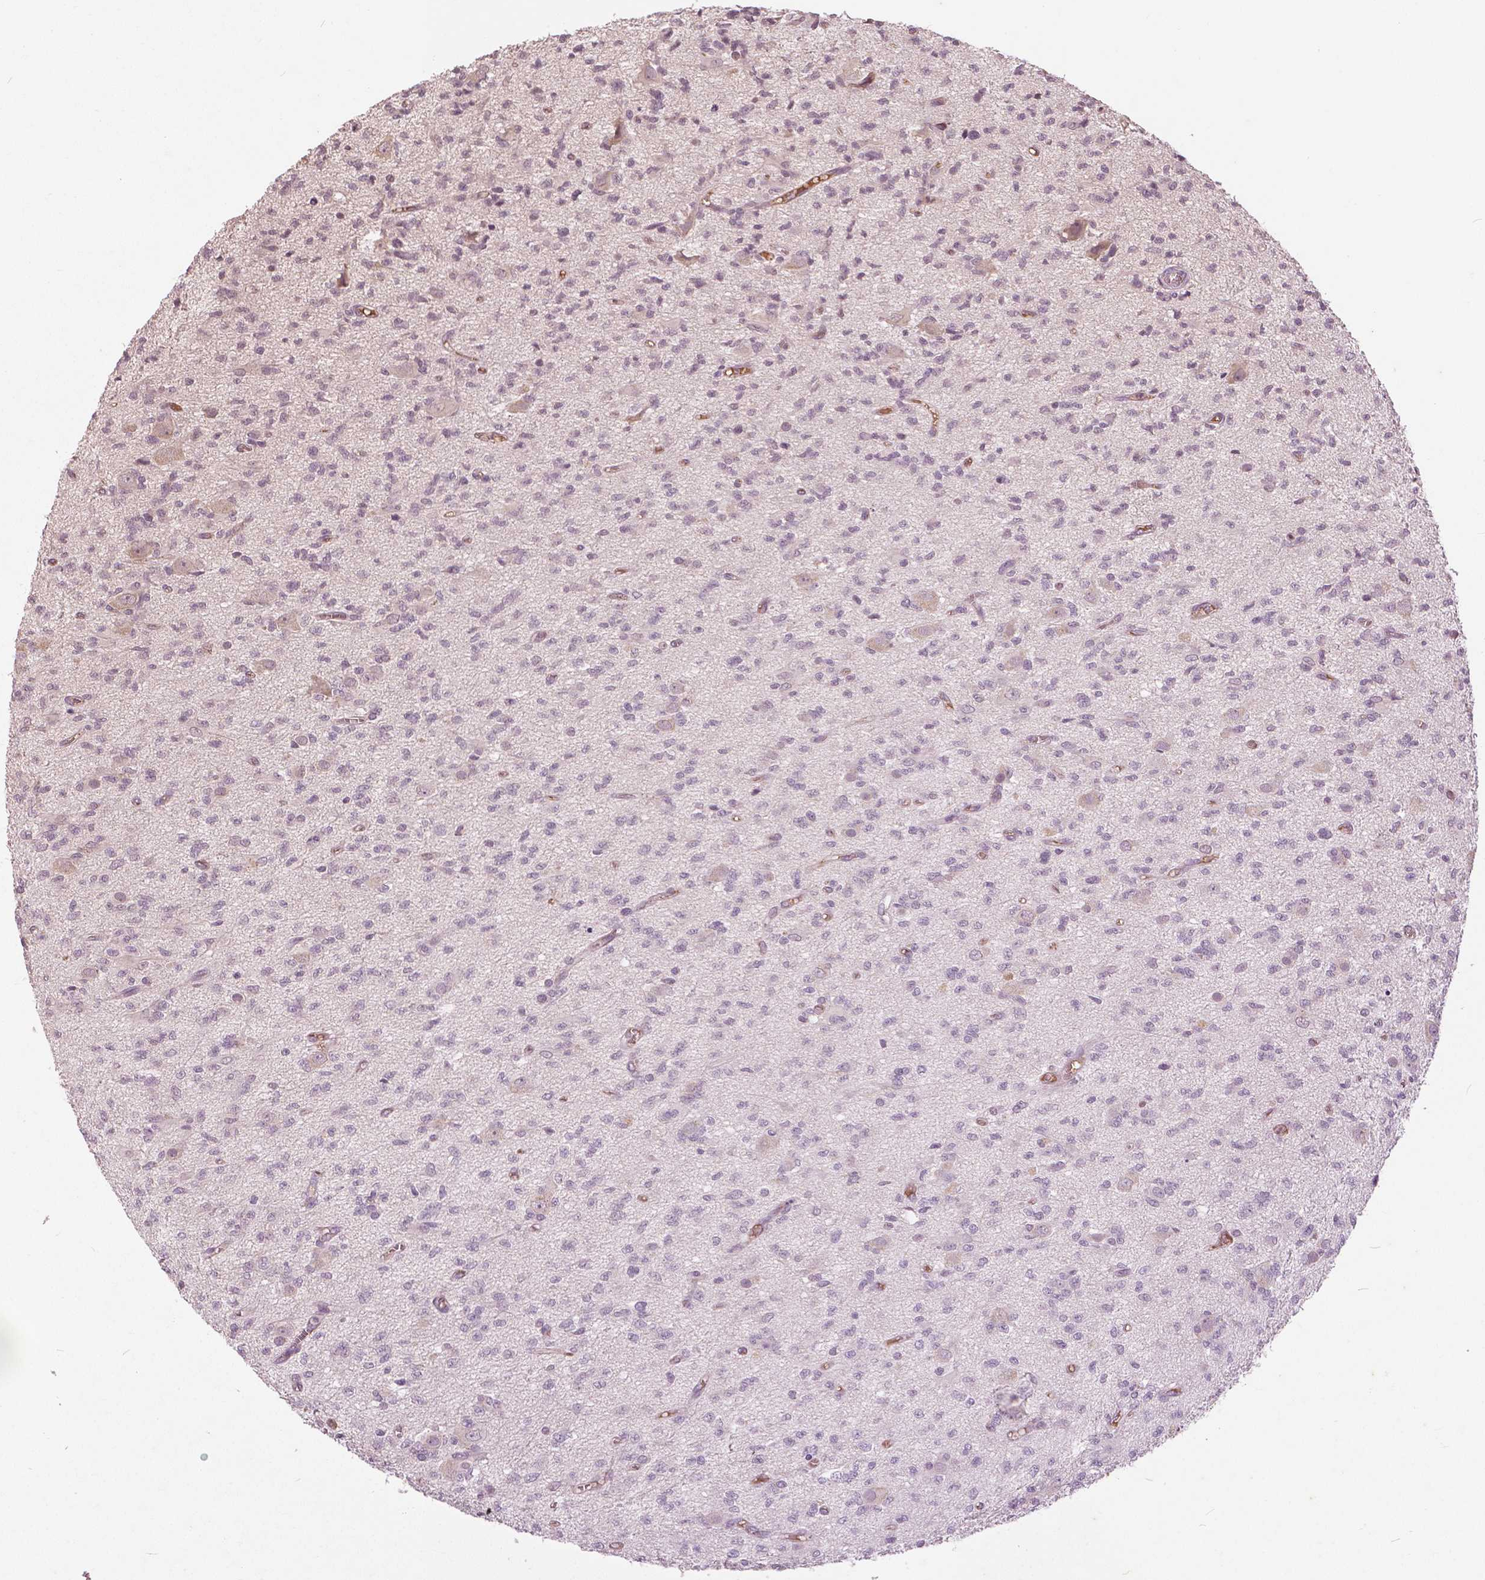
{"staining": {"intensity": "negative", "quantity": "none", "location": "none"}, "tissue": "glioma", "cell_type": "Tumor cells", "image_type": "cancer", "snomed": [{"axis": "morphology", "description": "Glioma, malignant, Low grade"}, {"axis": "topography", "description": "Brain"}], "caption": "Immunohistochemical staining of human low-grade glioma (malignant) reveals no significant expression in tumor cells. (Brightfield microscopy of DAB immunohistochemistry (IHC) at high magnification).", "gene": "ANGPTL4", "patient": {"sex": "male", "age": 64}}